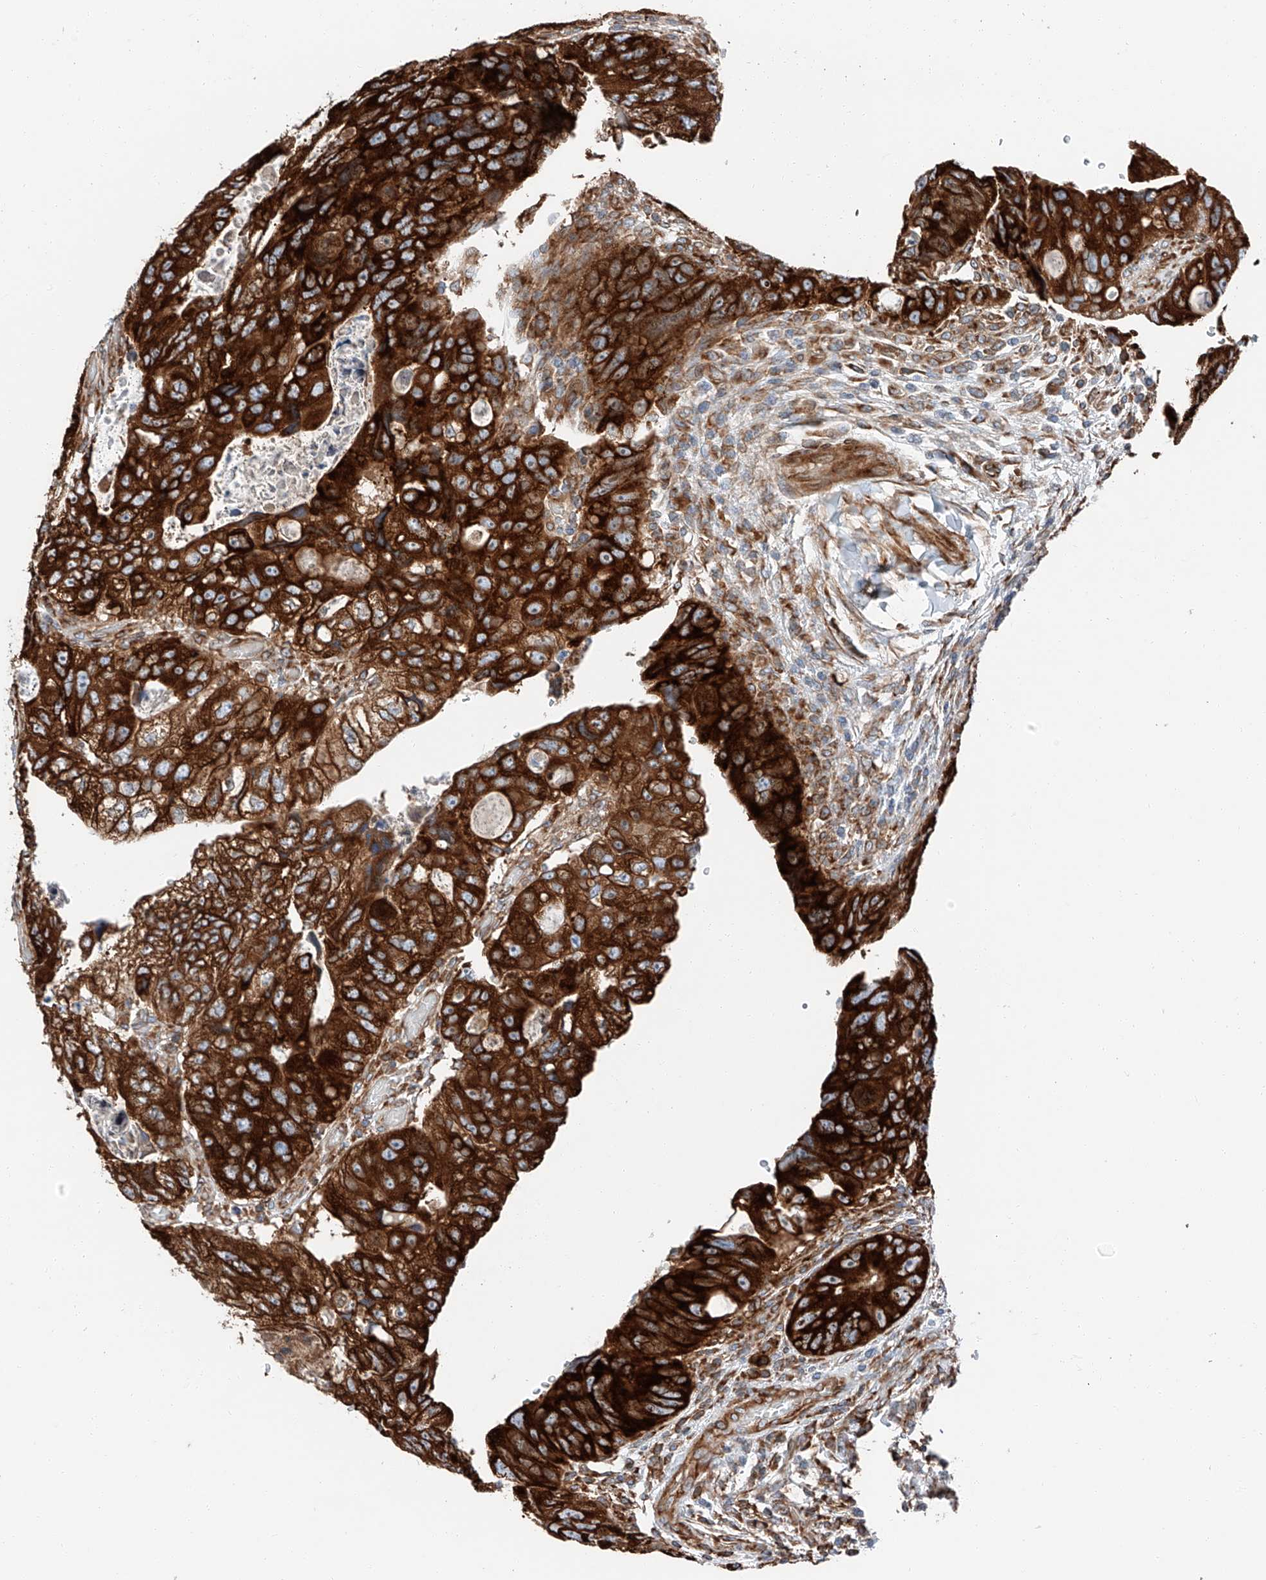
{"staining": {"intensity": "strong", "quantity": ">75%", "location": "cytoplasmic/membranous"}, "tissue": "colorectal cancer", "cell_type": "Tumor cells", "image_type": "cancer", "snomed": [{"axis": "morphology", "description": "Adenocarcinoma, NOS"}, {"axis": "topography", "description": "Rectum"}], "caption": "A micrograph of human colorectal adenocarcinoma stained for a protein demonstrates strong cytoplasmic/membranous brown staining in tumor cells.", "gene": "ZC3H15", "patient": {"sex": "male", "age": 59}}